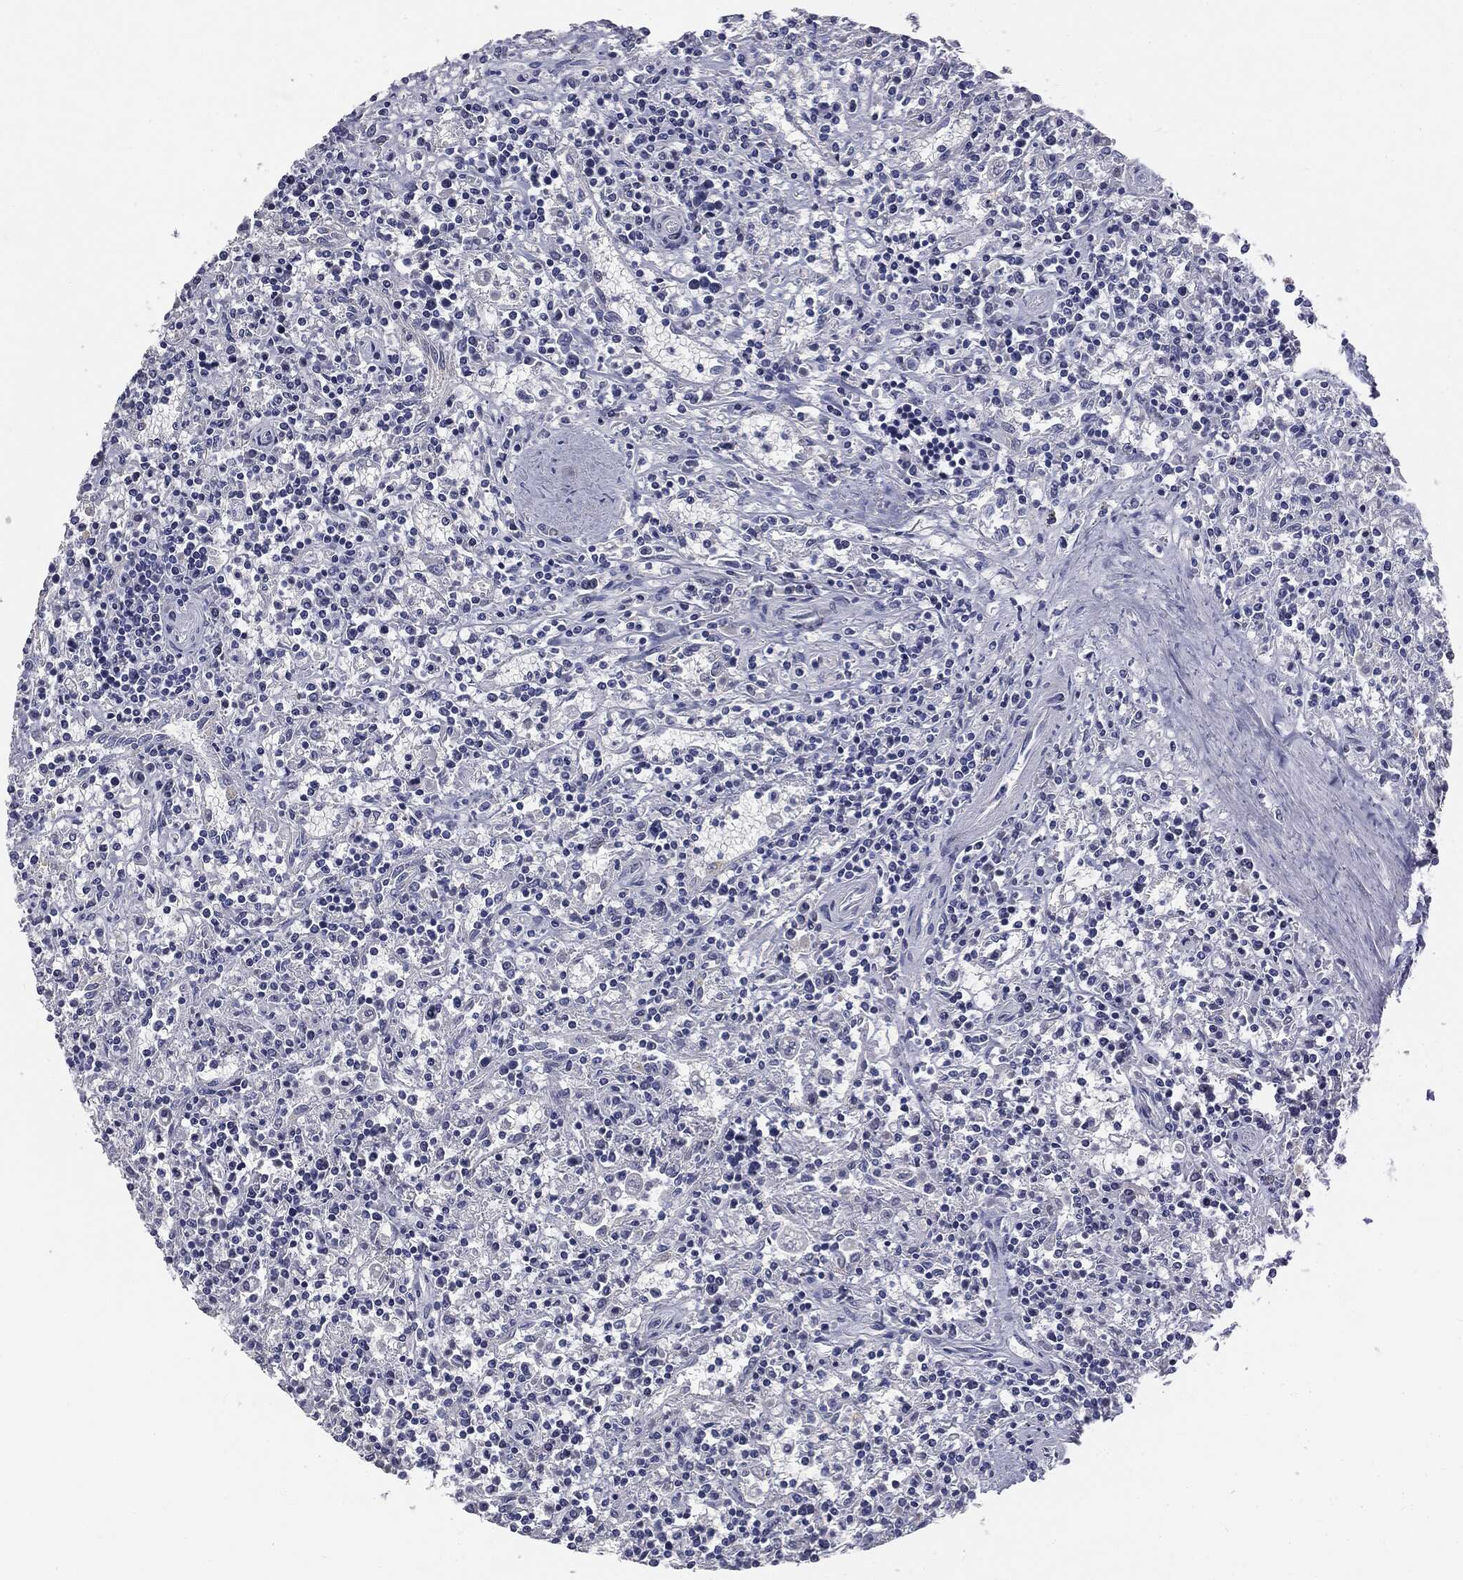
{"staining": {"intensity": "negative", "quantity": "none", "location": "none"}, "tissue": "lymphoma", "cell_type": "Tumor cells", "image_type": "cancer", "snomed": [{"axis": "morphology", "description": "Malignant lymphoma, non-Hodgkin's type, Low grade"}, {"axis": "topography", "description": "Spleen"}], "caption": "DAB (3,3'-diaminobenzidine) immunohistochemical staining of malignant lymphoma, non-Hodgkin's type (low-grade) shows no significant positivity in tumor cells.", "gene": "AFP", "patient": {"sex": "male", "age": 62}}